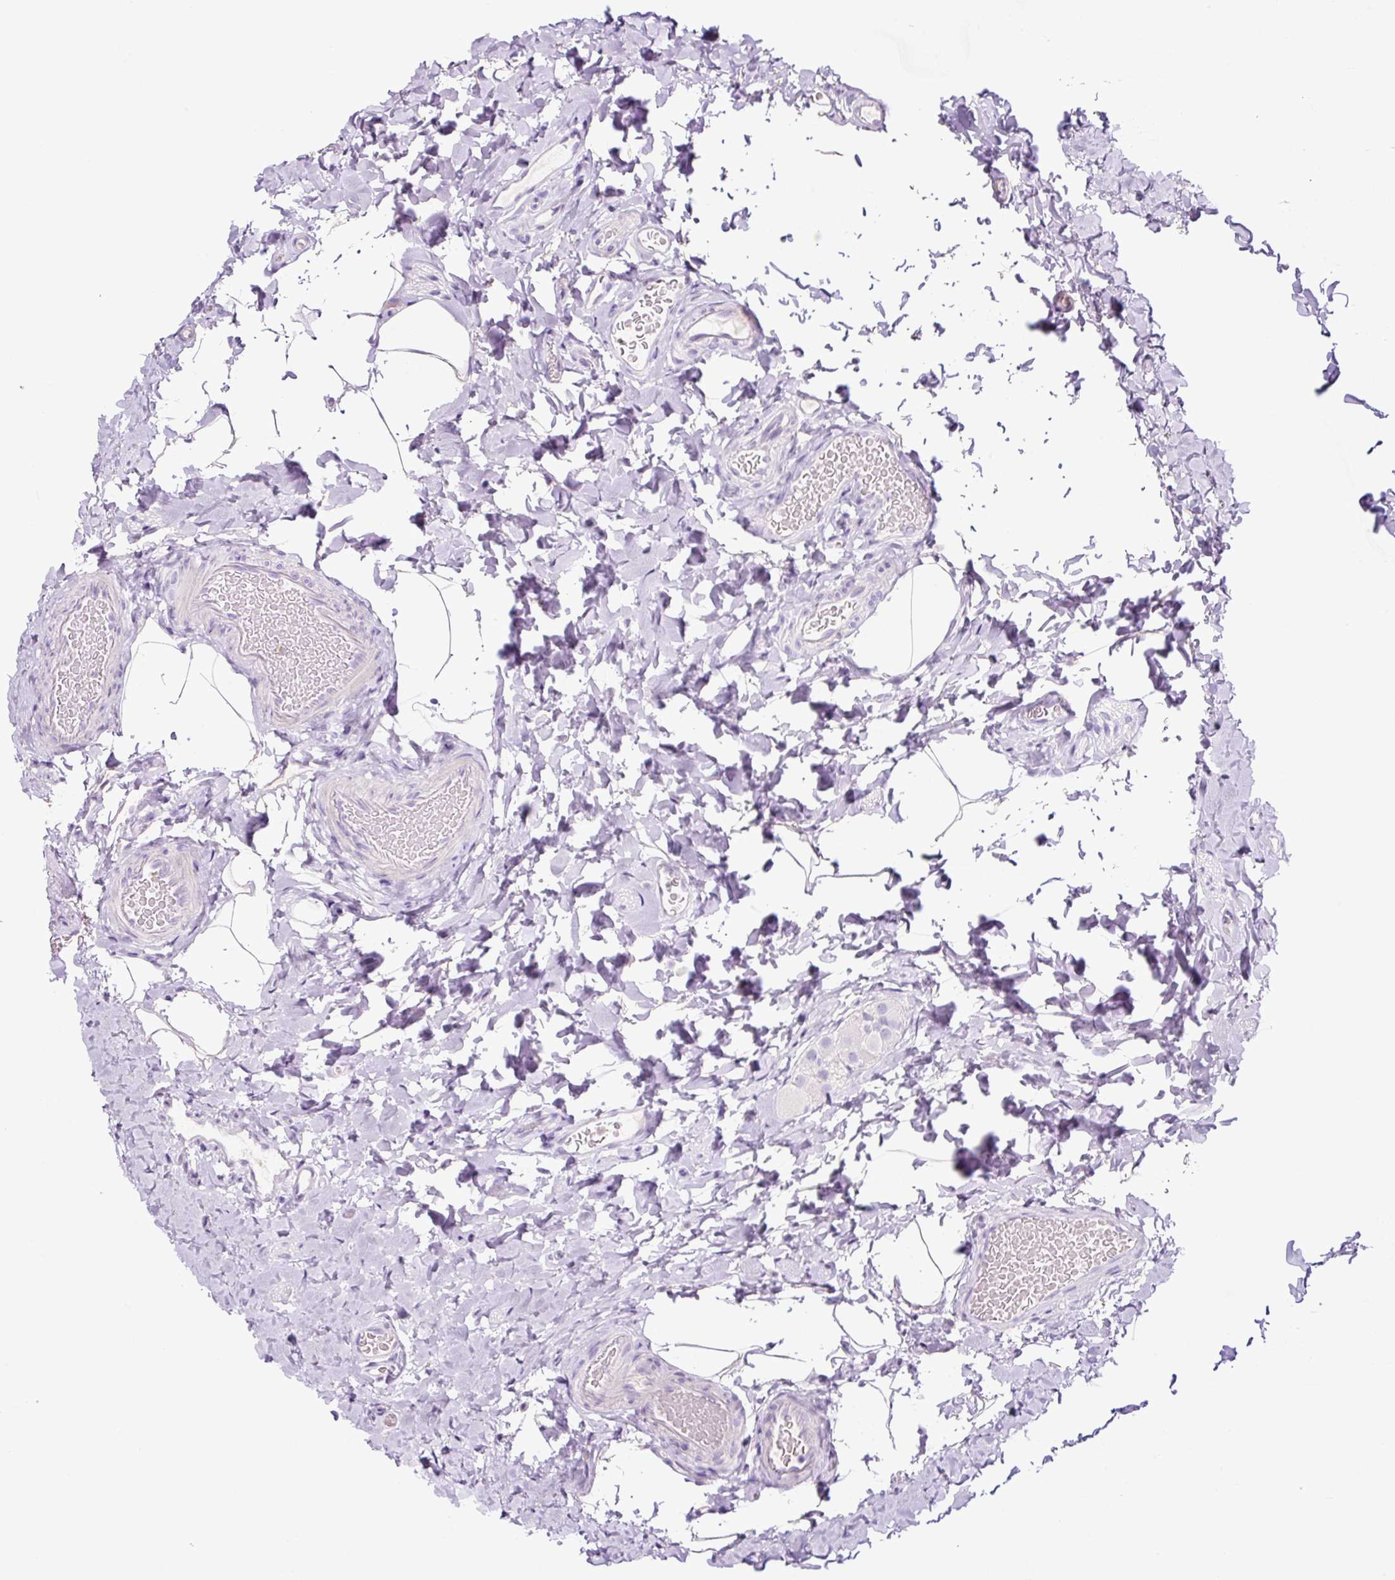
{"staining": {"intensity": "negative", "quantity": "none", "location": "none"}, "tissue": "colon", "cell_type": "Endothelial cells", "image_type": "normal", "snomed": [{"axis": "morphology", "description": "Normal tissue, NOS"}, {"axis": "topography", "description": "Colon"}], "caption": "This micrograph is of benign colon stained with immunohistochemistry (IHC) to label a protein in brown with the nuclei are counter-stained blue. There is no staining in endothelial cells. Brightfield microscopy of IHC stained with DAB (3,3'-diaminobenzidine) (brown) and hematoxylin (blue), captured at high magnification.", "gene": "RNF212B", "patient": {"sex": "male", "age": 46}}